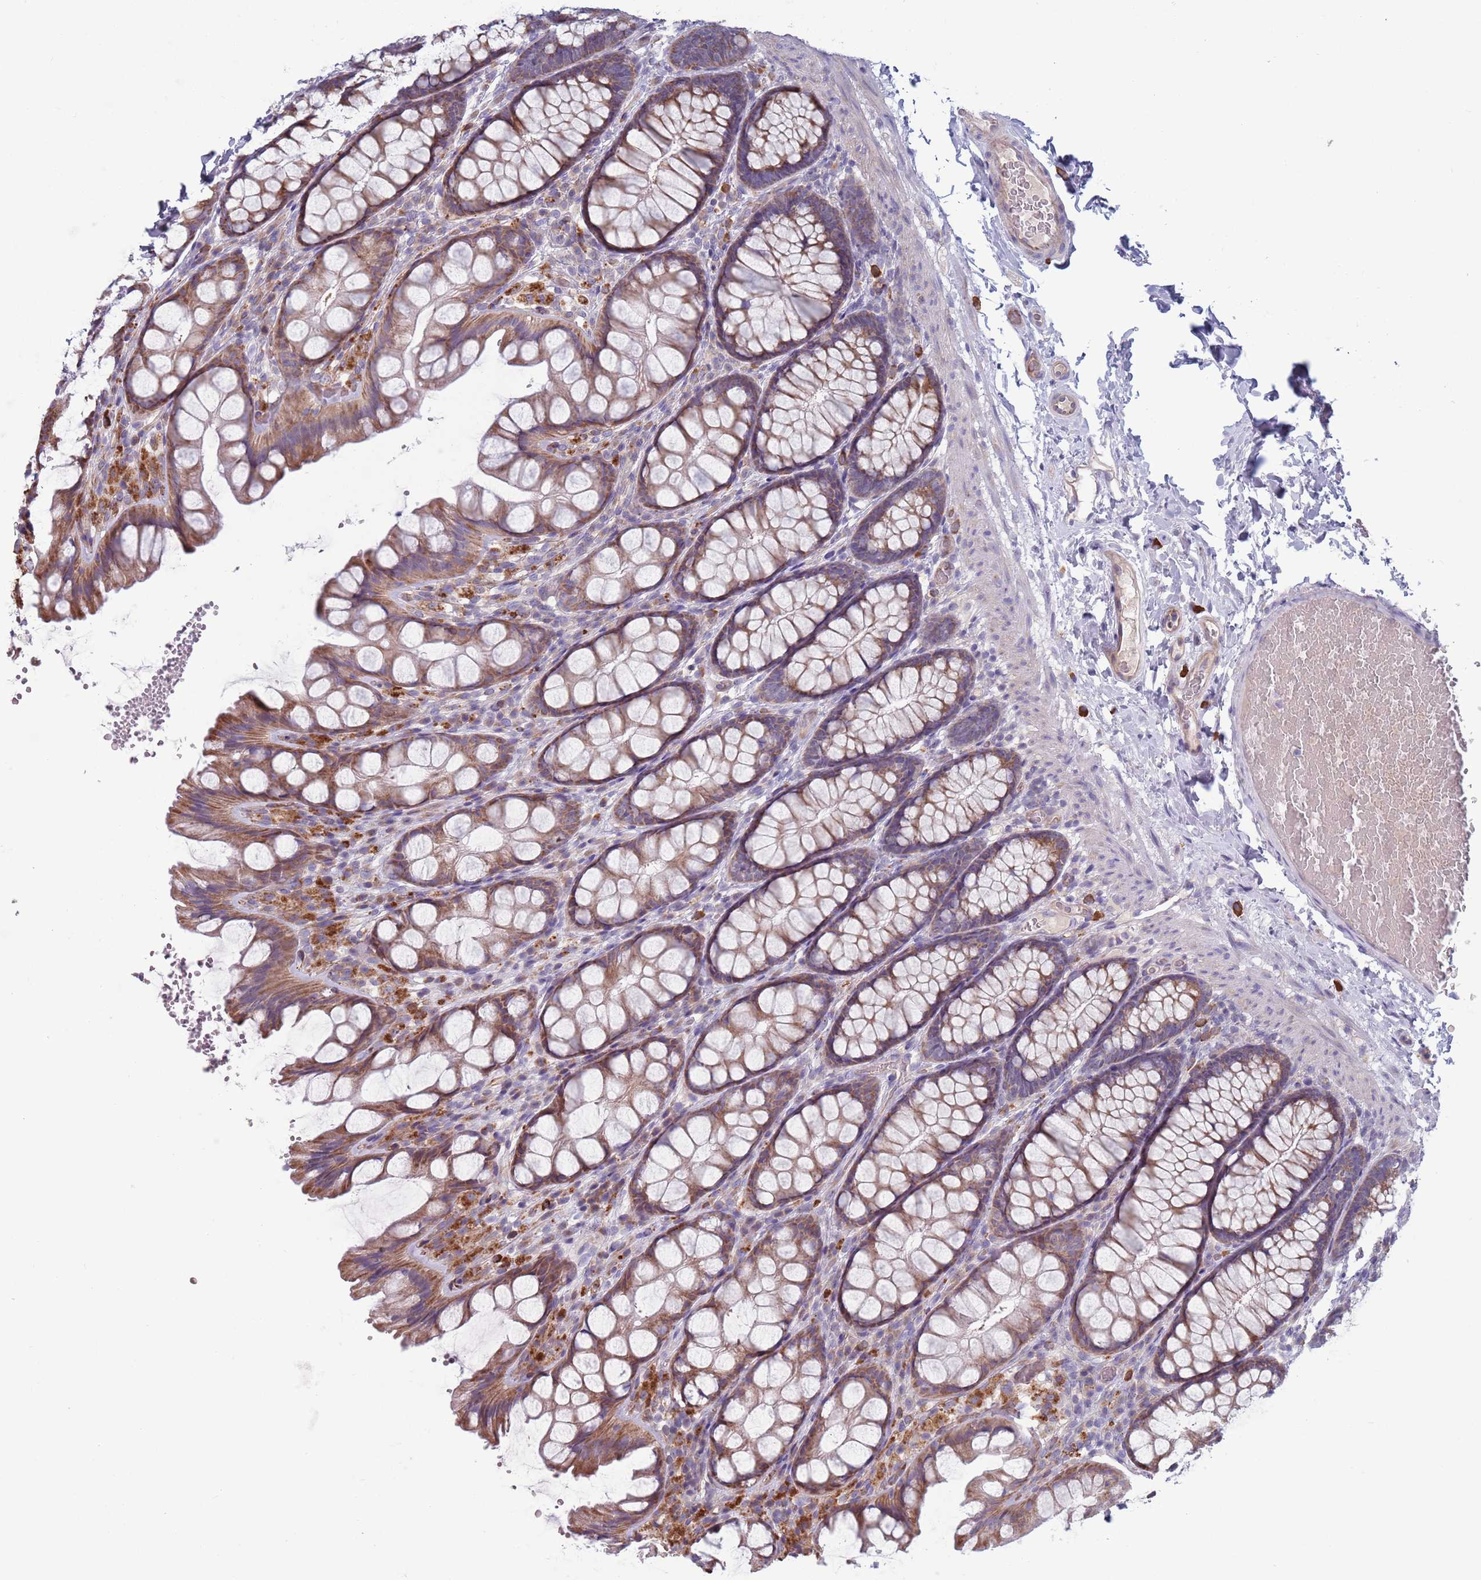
{"staining": {"intensity": "weak", "quantity": ">75%", "location": "cytoplasmic/membranous"}, "tissue": "colon", "cell_type": "Endothelial cells", "image_type": "normal", "snomed": [{"axis": "morphology", "description": "Normal tissue, NOS"}, {"axis": "topography", "description": "Colon"}], "caption": "IHC image of normal human colon stained for a protein (brown), which demonstrates low levels of weak cytoplasmic/membranous positivity in approximately >75% of endothelial cells.", "gene": "TYW1B", "patient": {"sex": "male", "age": 47}}